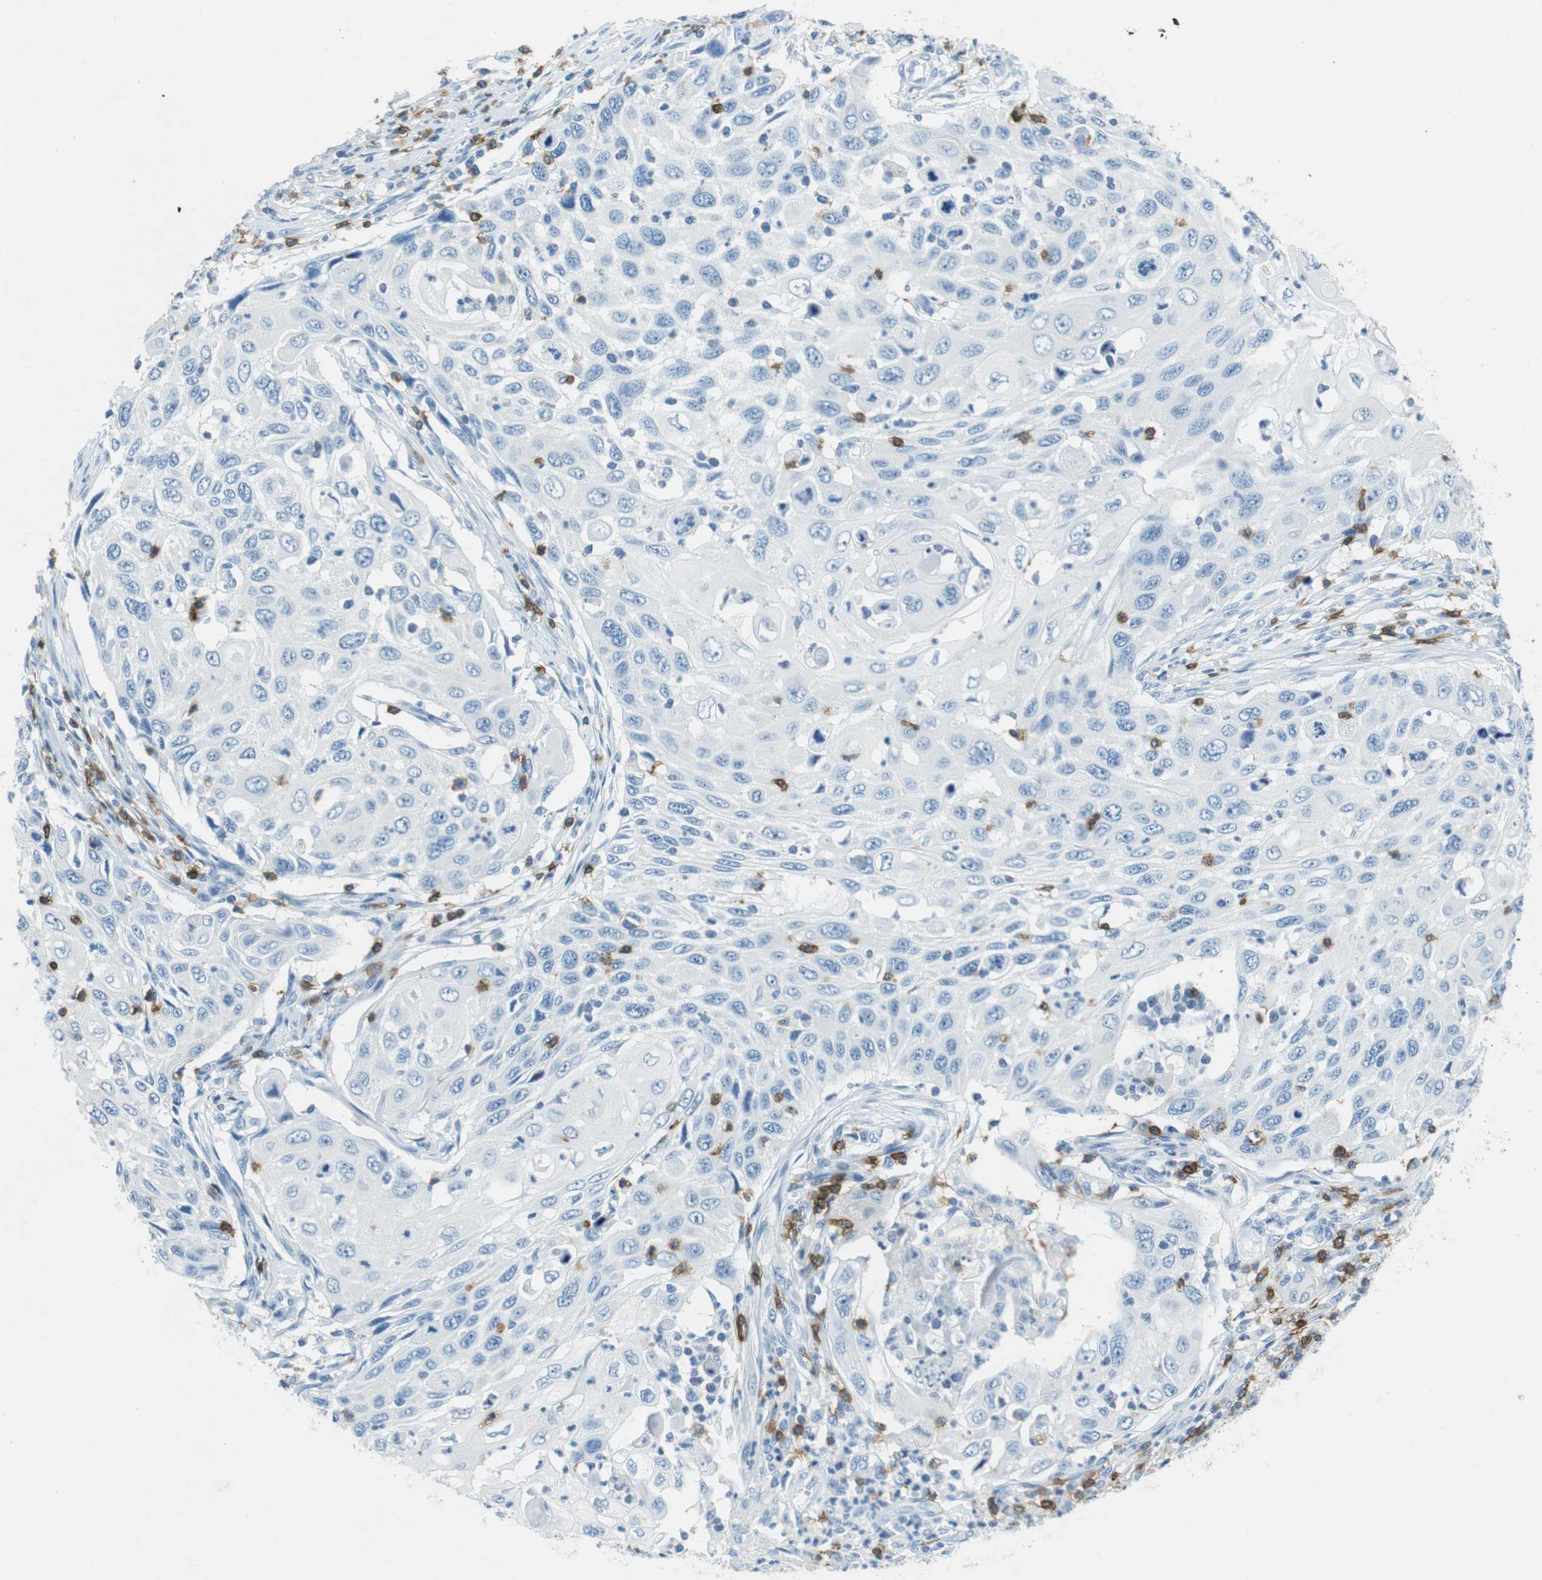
{"staining": {"intensity": "negative", "quantity": "none", "location": "none"}, "tissue": "cervical cancer", "cell_type": "Tumor cells", "image_type": "cancer", "snomed": [{"axis": "morphology", "description": "Squamous cell carcinoma, NOS"}, {"axis": "topography", "description": "Cervix"}], "caption": "A micrograph of cervical cancer stained for a protein exhibits no brown staining in tumor cells.", "gene": "LAT", "patient": {"sex": "female", "age": 70}}